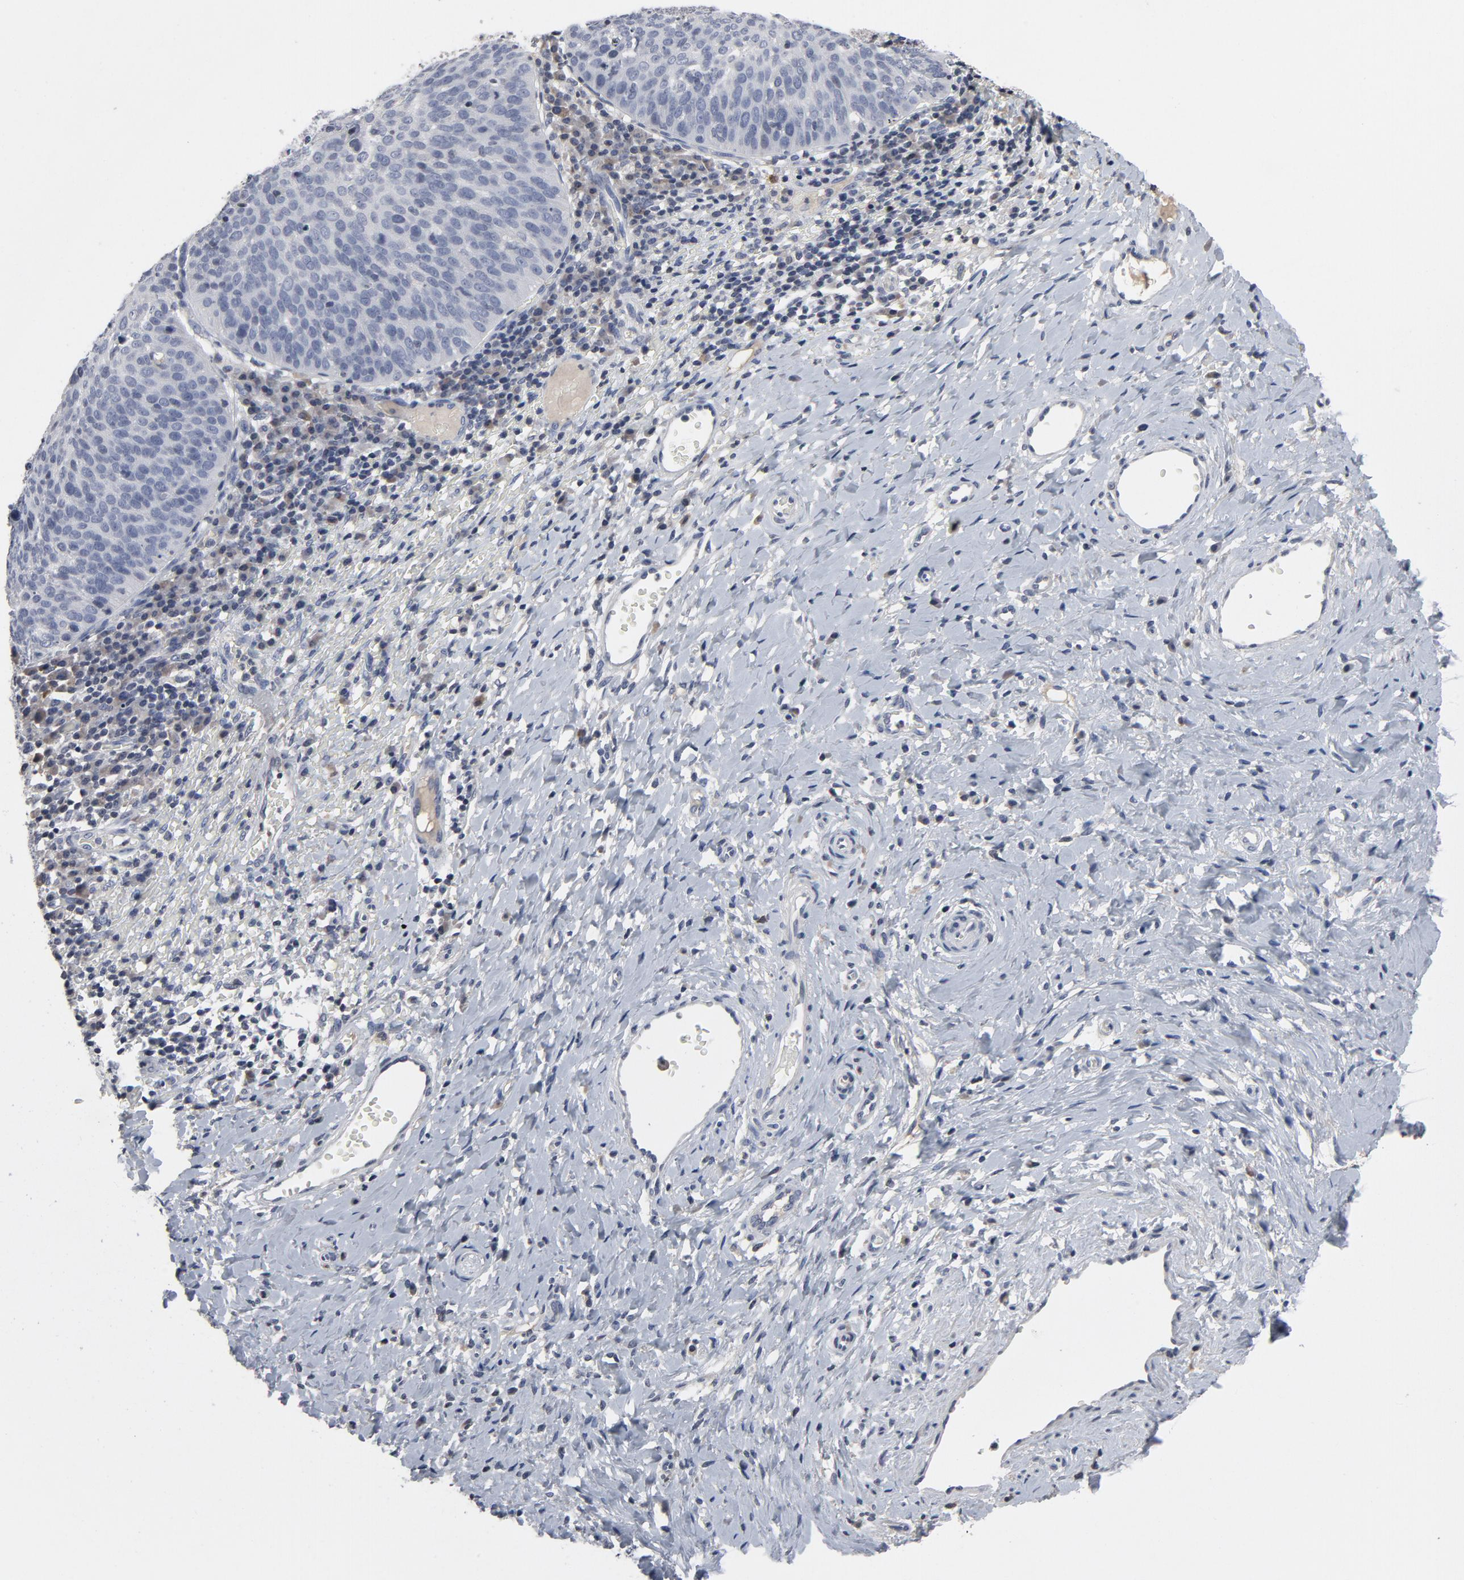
{"staining": {"intensity": "negative", "quantity": "none", "location": "none"}, "tissue": "cervical cancer", "cell_type": "Tumor cells", "image_type": "cancer", "snomed": [{"axis": "morphology", "description": "Normal tissue, NOS"}, {"axis": "morphology", "description": "Squamous cell carcinoma, NOS"}, {"axis": "topography", "description": "Cervix"}], "caption": "Tumor cells show no significant expression in squamous cell carcinoma (cervical).", "gene": "TCL1A", "patient": {"sex": "female", "age": 39}}